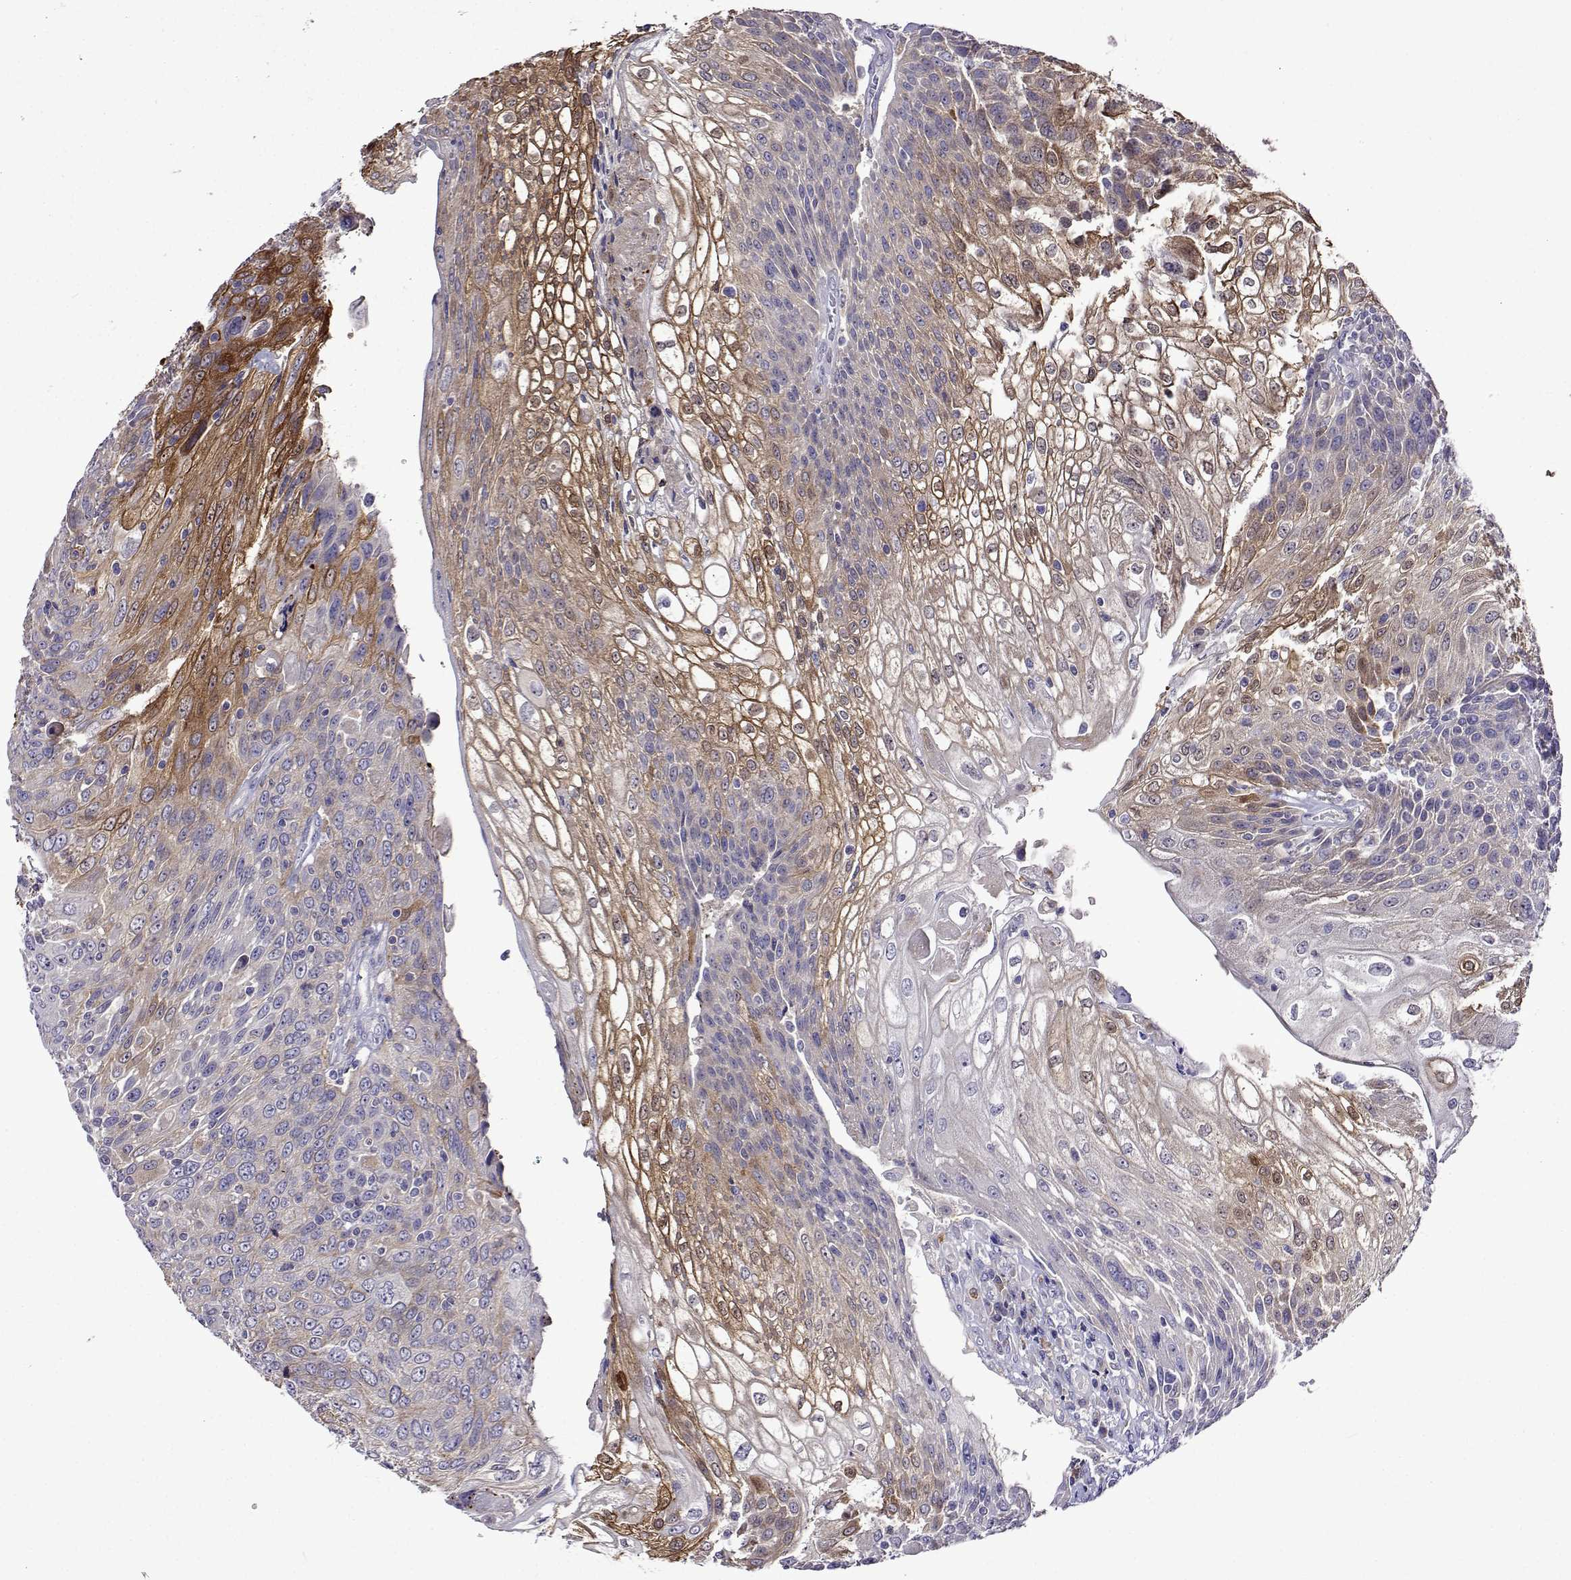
{"staining": {"intensity": "moderate", "quantity": "<25%", "location": "cytoplasmic/membranous"}, "tissue": "urothelial cancer", "cell_type": "Tumor cells", "image_type": "cancer", "snomed": [{"axis": "morphology", "description": "Urothelial carcinoma, High grade"}, {"axis": "topography", "description": "Urinary bladder"}], "caption": "Urothelial carcinoma (high-grade) stained with DAB (3,3'-diaminobenzidine) immunohistochemistry exhibits low levels of moderate cytoplasmic/membranous positivity in approximately <25% of tumor cells. (DAB (3,3'-diaminobenzidine) IHC, brown staining for protein, blue staining for nuclei).", "gene": "SULT2A1", "patient": {"sex": "female", "age": 70}}